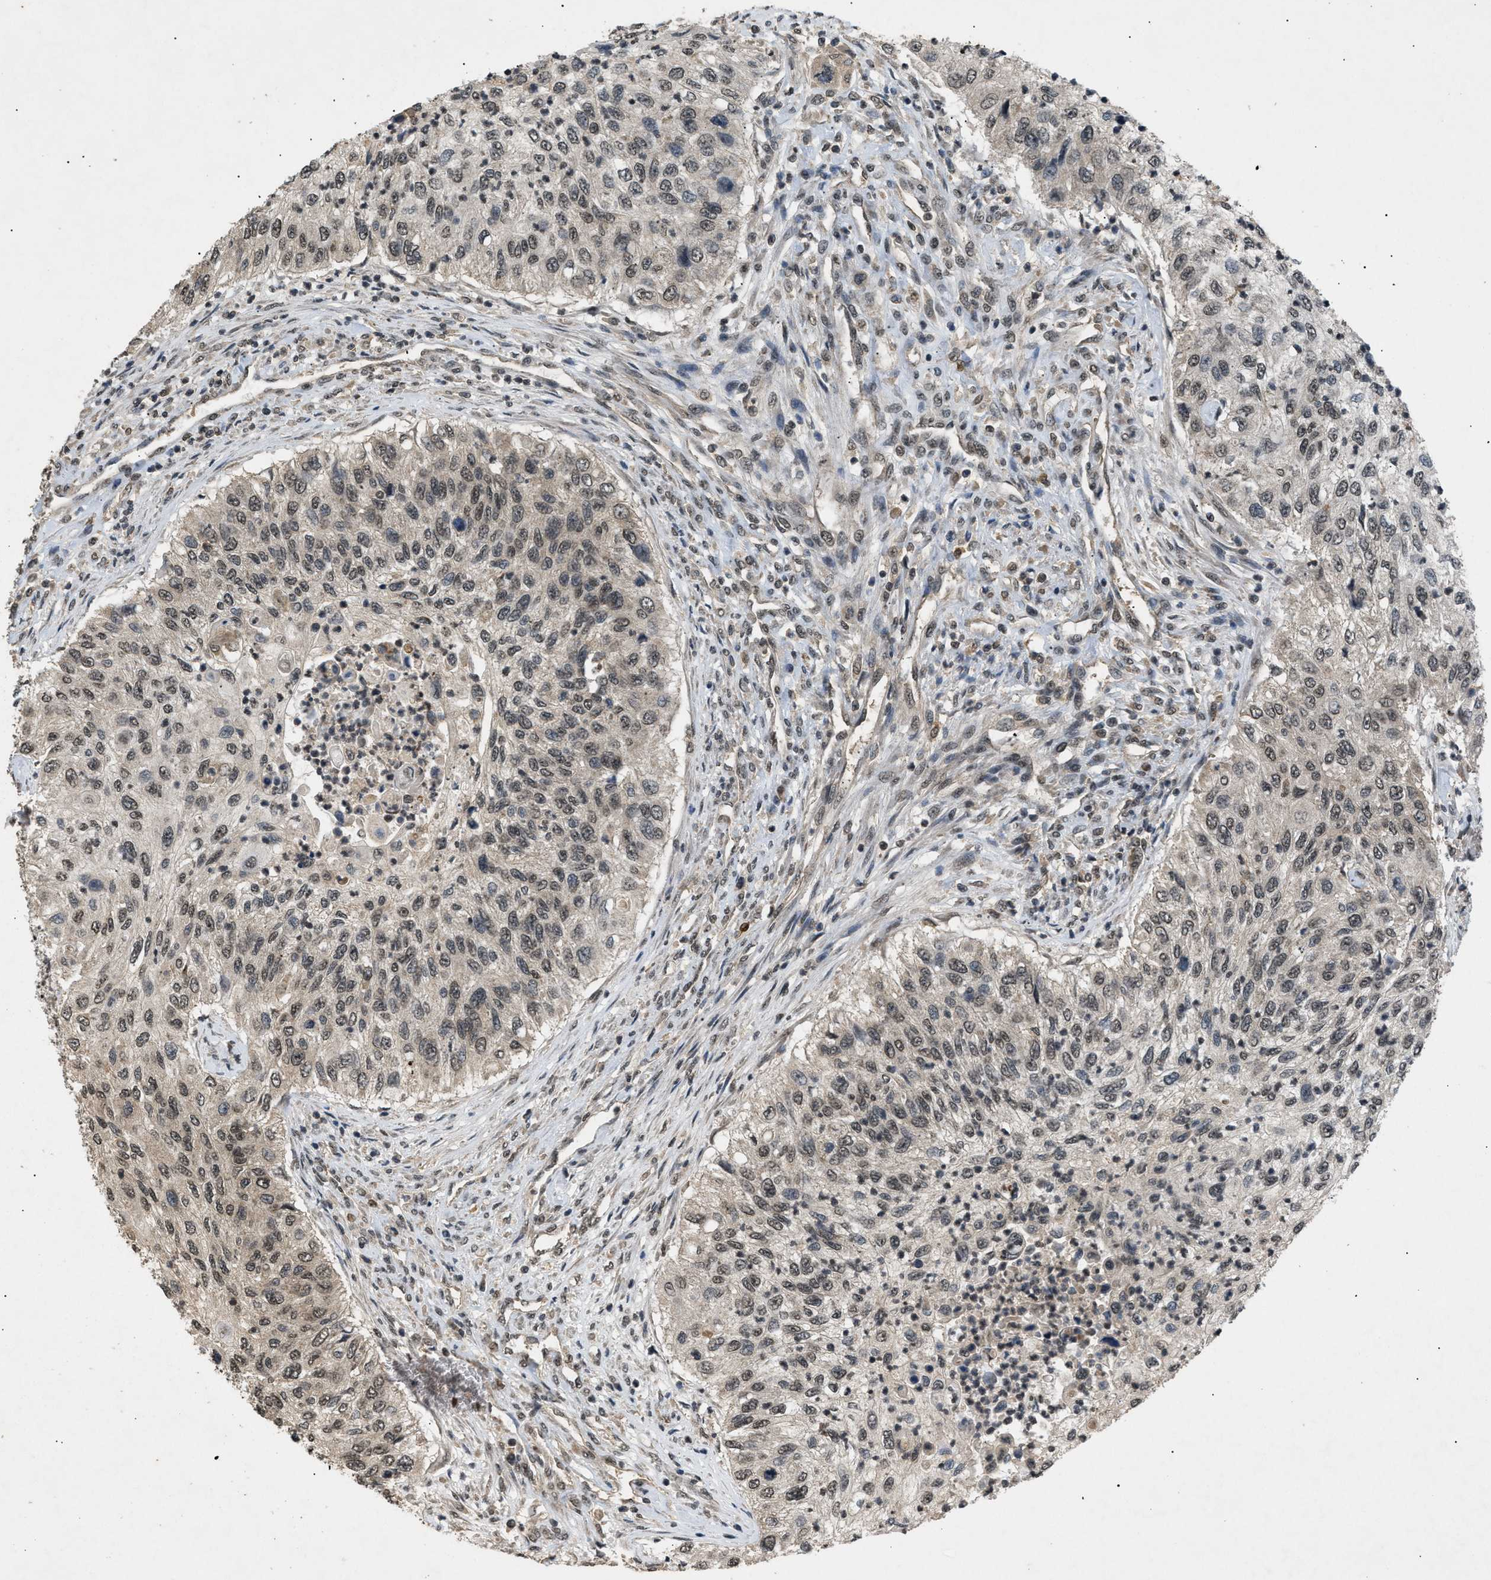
{"staining": {"intensity": "moderate", "quantity": ">75%", "location": "nuclear"}, "tissue": "urothelial cancer", "cell_type": "Tumor cells", "image_type": "cancer", "snomed": [{"axis": "morphology", "description": "Urothelial carcinoma, High grade"}, {"axis": "topography", "description": "Urinary bladder"}], "caption": "Immunohistochemical staining of urothelial carcinoma (high-grade) demonstrates medium levels of moderate nuclear expression in approximately >75% of tumor cells.", "gene": "RBM5", "patient": {"sex": "female", "age": 60}}